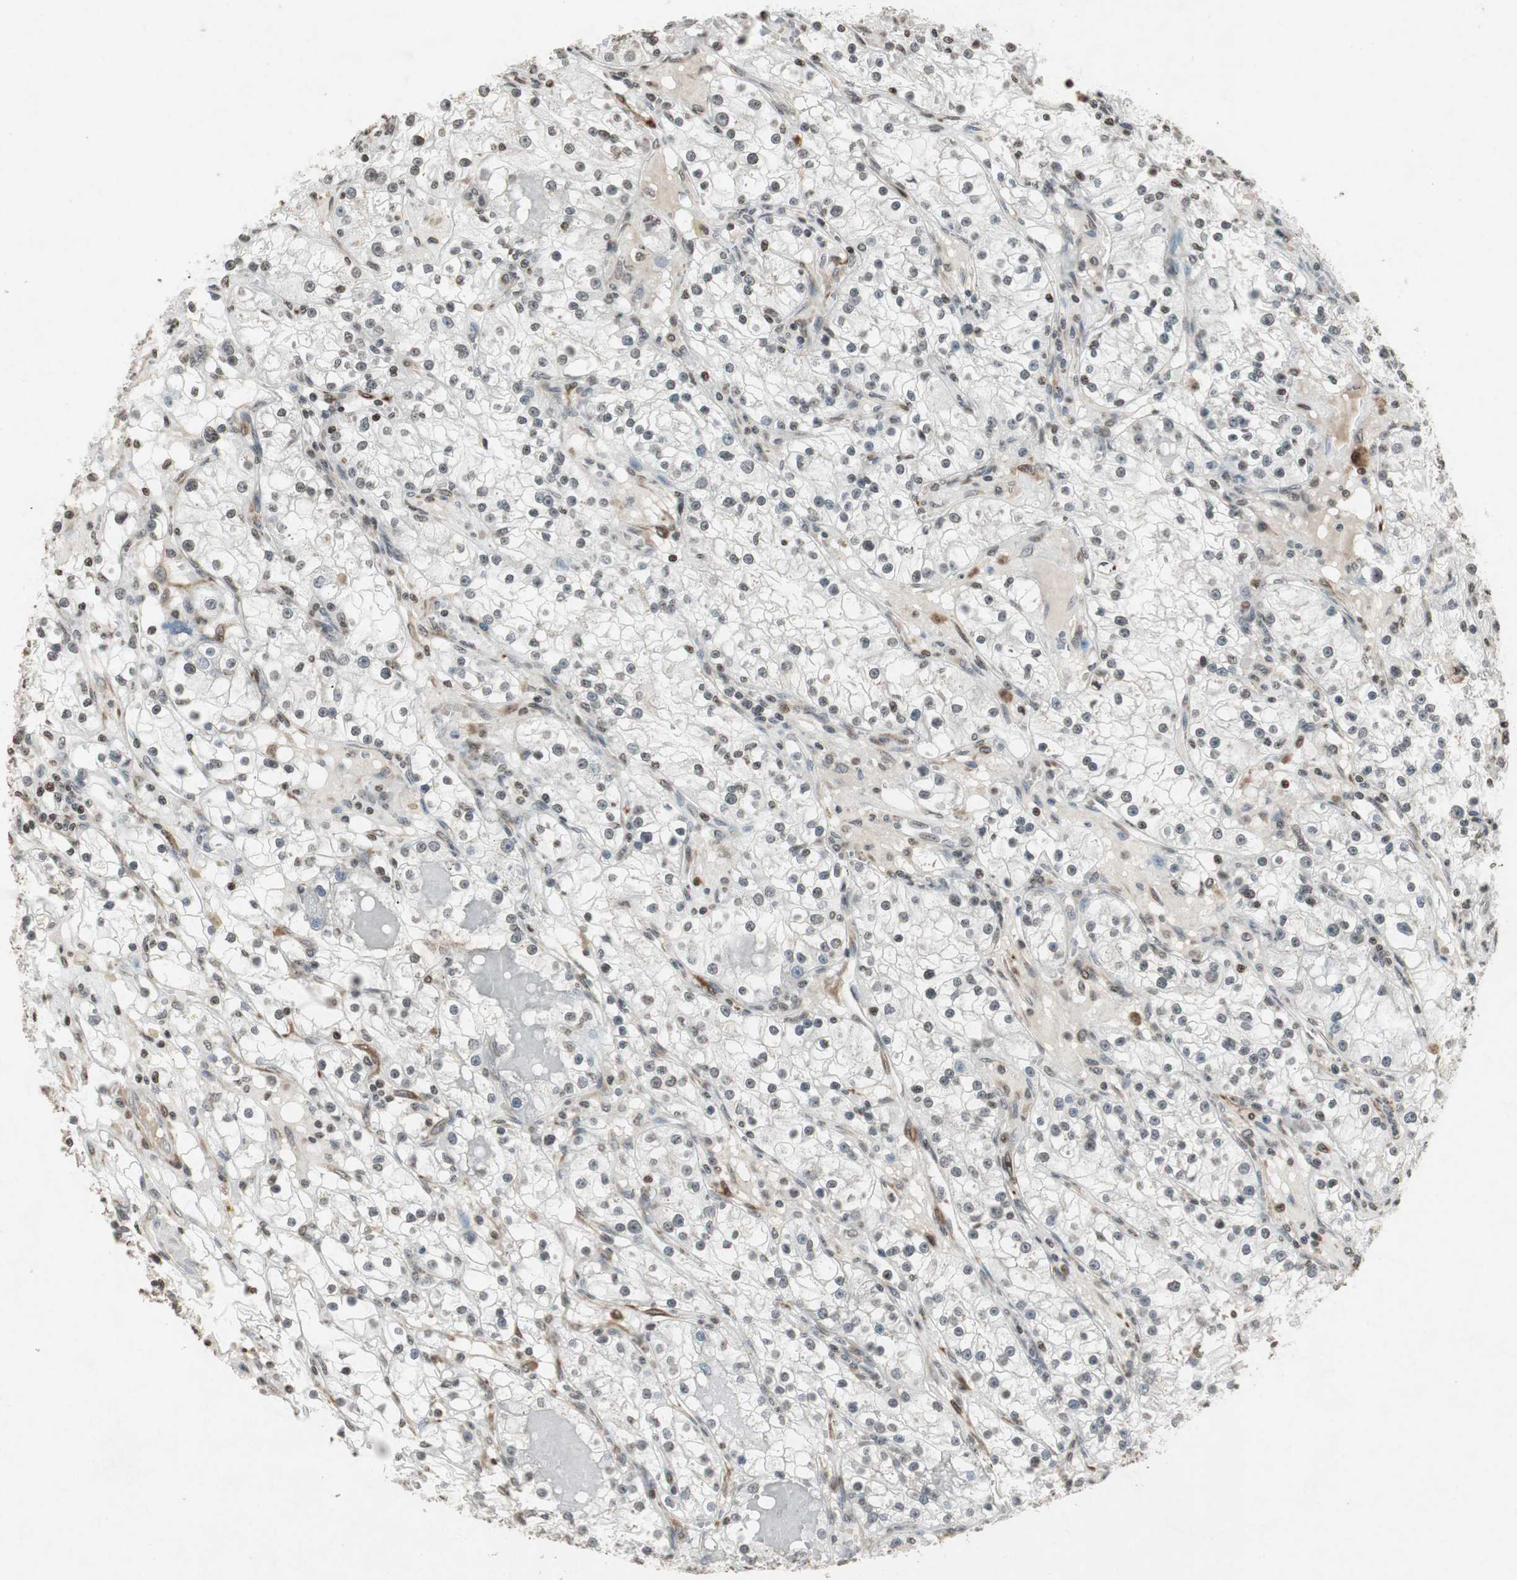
{"staining": {"intensity": "negative", "quantity": "none", "location": "none"}, "tissue": "renal cancer", "cell_type": "Tumor cells", "image_type": "cancer", "snomed": [{"axis": "morphology", "description": "Adenocarcinoma, NOS"}, {"axis": "topography", "description": "Kidney"}], "caption": "Photomicrograph shows no significant protein expression in tumor cells of renal cancer (adenocarcinoma).", "gene": "PRKG1", "patient": {"sex": "male", "age": 56}}